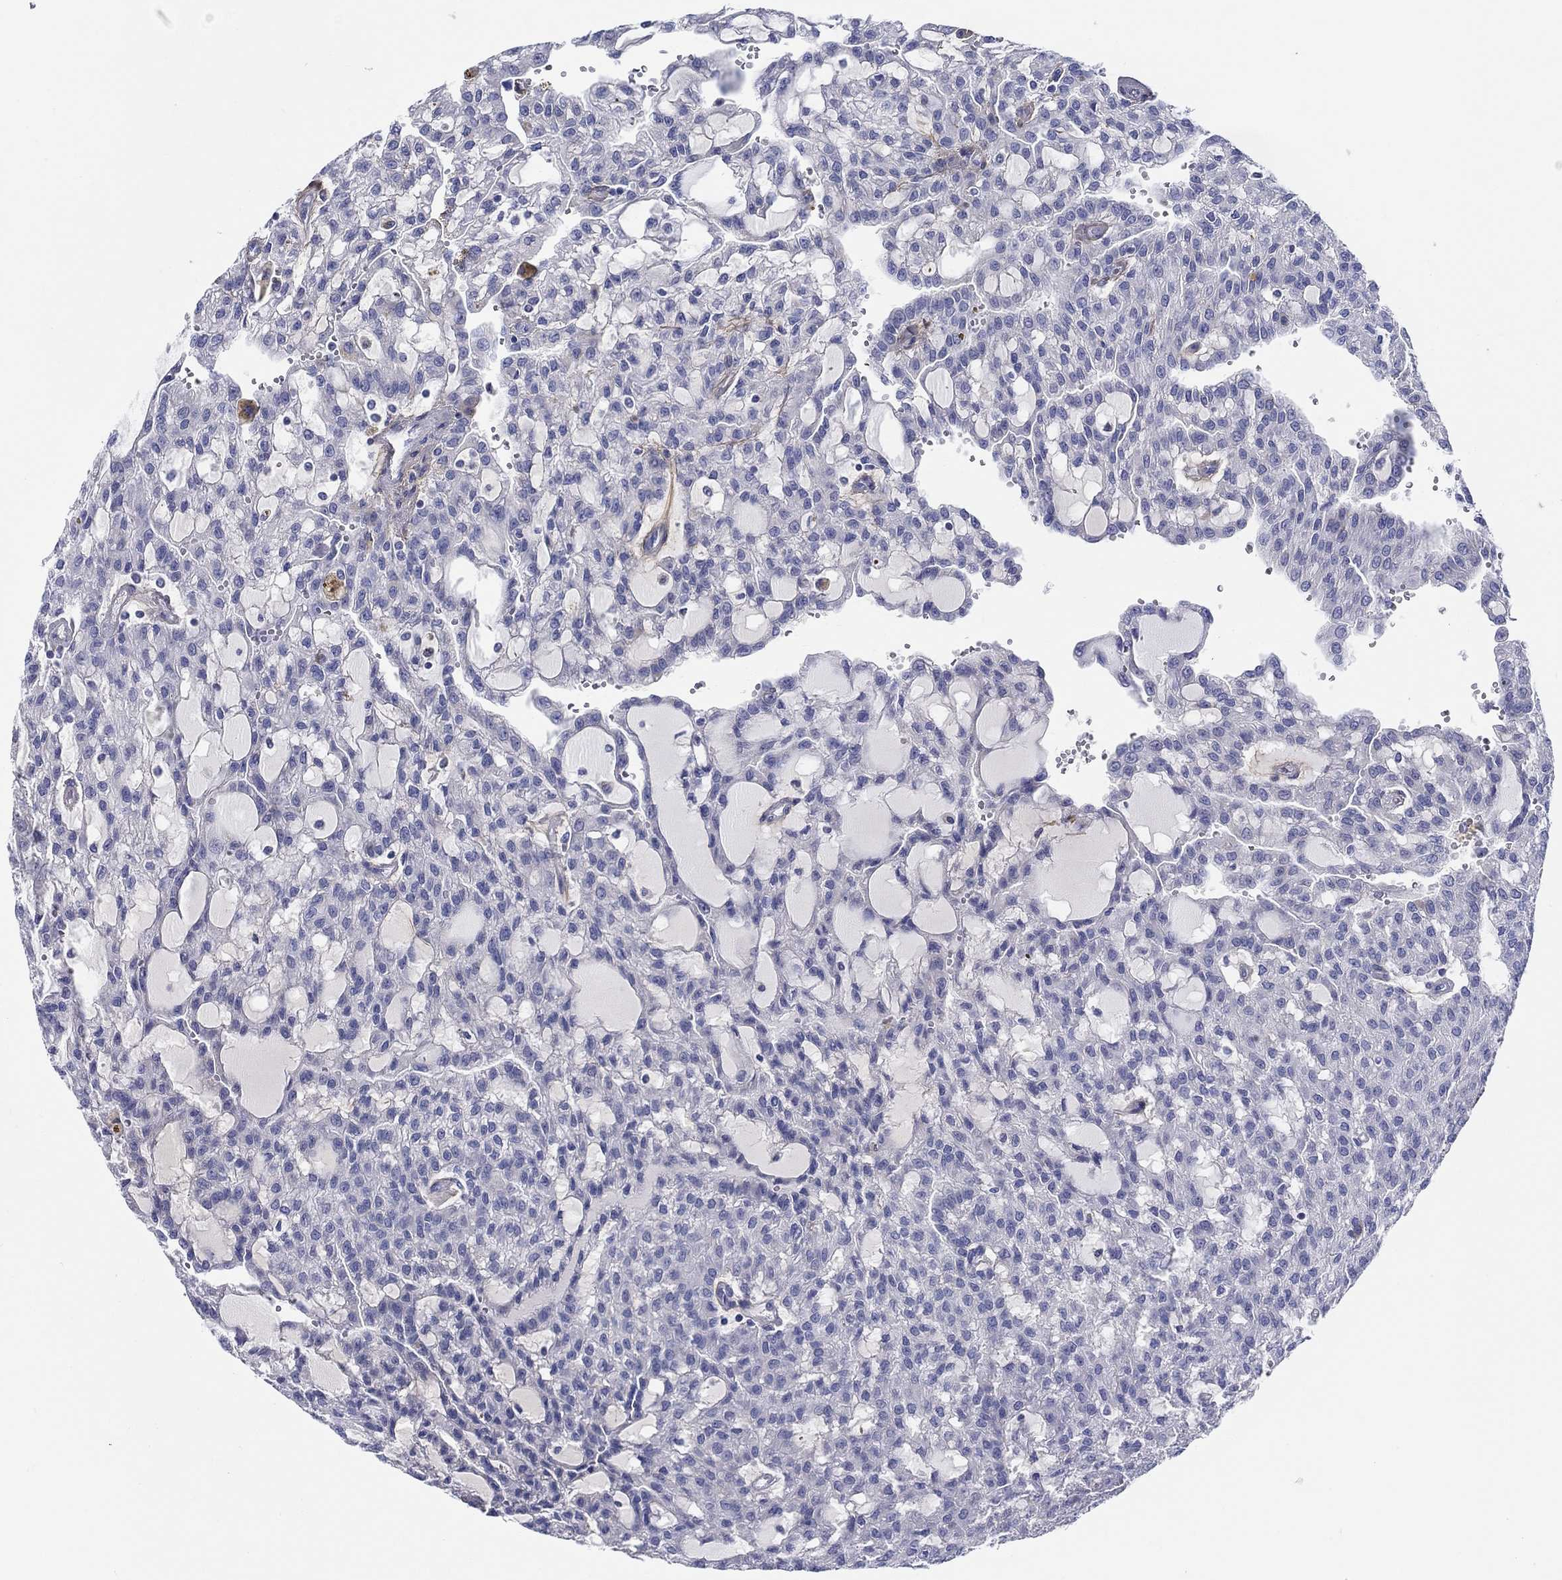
{"staining": {"intensity": "negative", "quantity": "none", "location": "none"}, "tissue": "renal cancer", "cell_type": "Tumor cells", "image_type": "cancer", "snomed": [{"axis": "morphology", "description": "Adenocarcinoma, NOS"}, {"axis": "topography", "description": "Kidney"}], "caption": "A photomicrograph of renal cancer stained for a protein shows no brown staining in tumor cells.", "gene": "HAPLN4", "patient": {"sex": "male", "age": 63}}